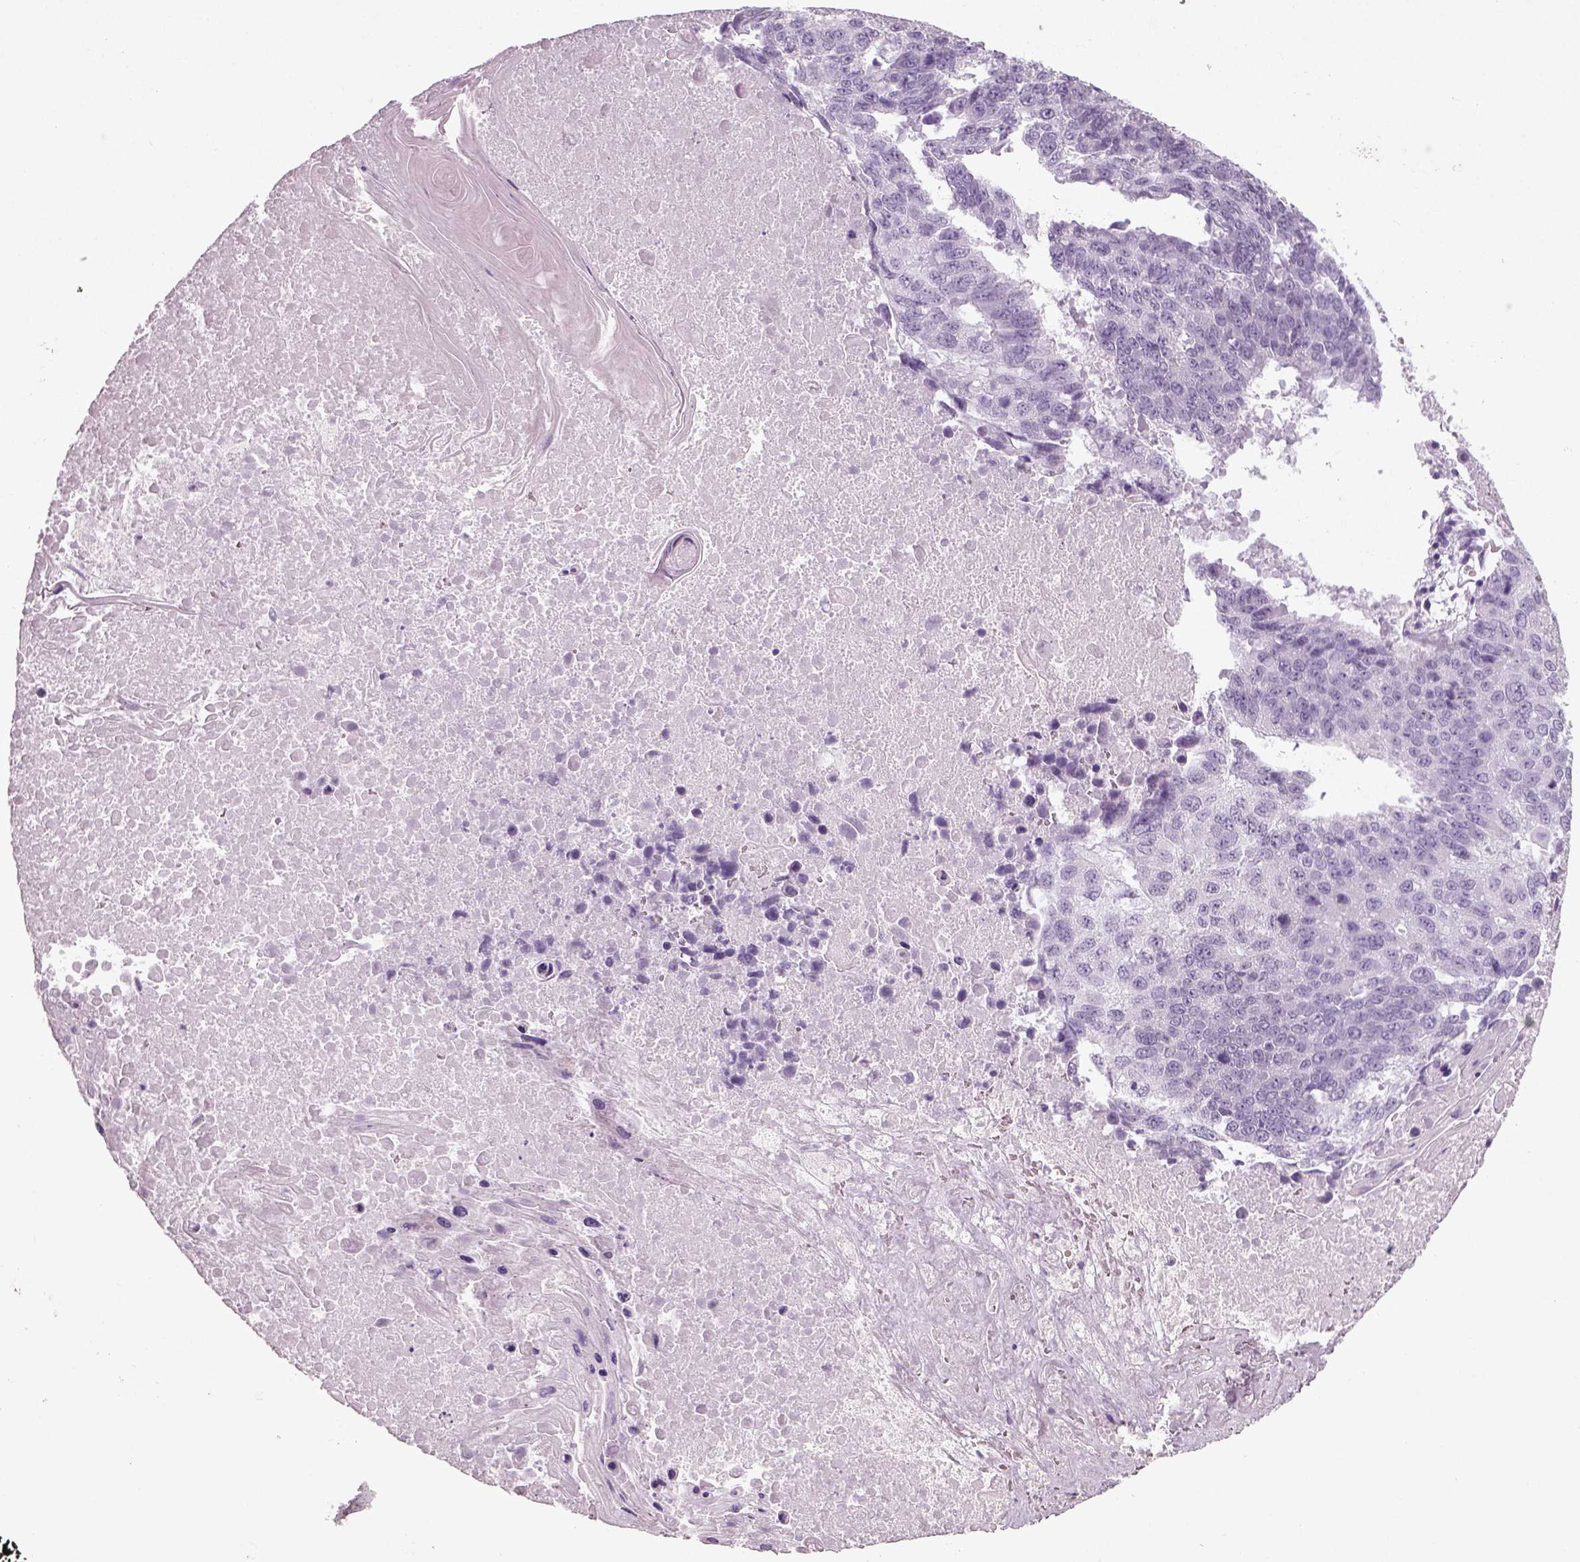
{"staining": {"intensity": "negative", "quantity": "none", "location": "none"}, "tissue": "lung cancer", "cell_type": "Tumor cells", "image_type": "cancer", "snomed": [{"axis": "morphology", "description": "Squamous cell carcinoma, NOS"}, {"axis": "topography", "description": "Lung"}], "caption": "The micrograph exhibits no staining of tumor cells in lung squamous cell carcinoma.", "gene": "SLC6A2", "patient": {"sex": "male", "age": 73}}